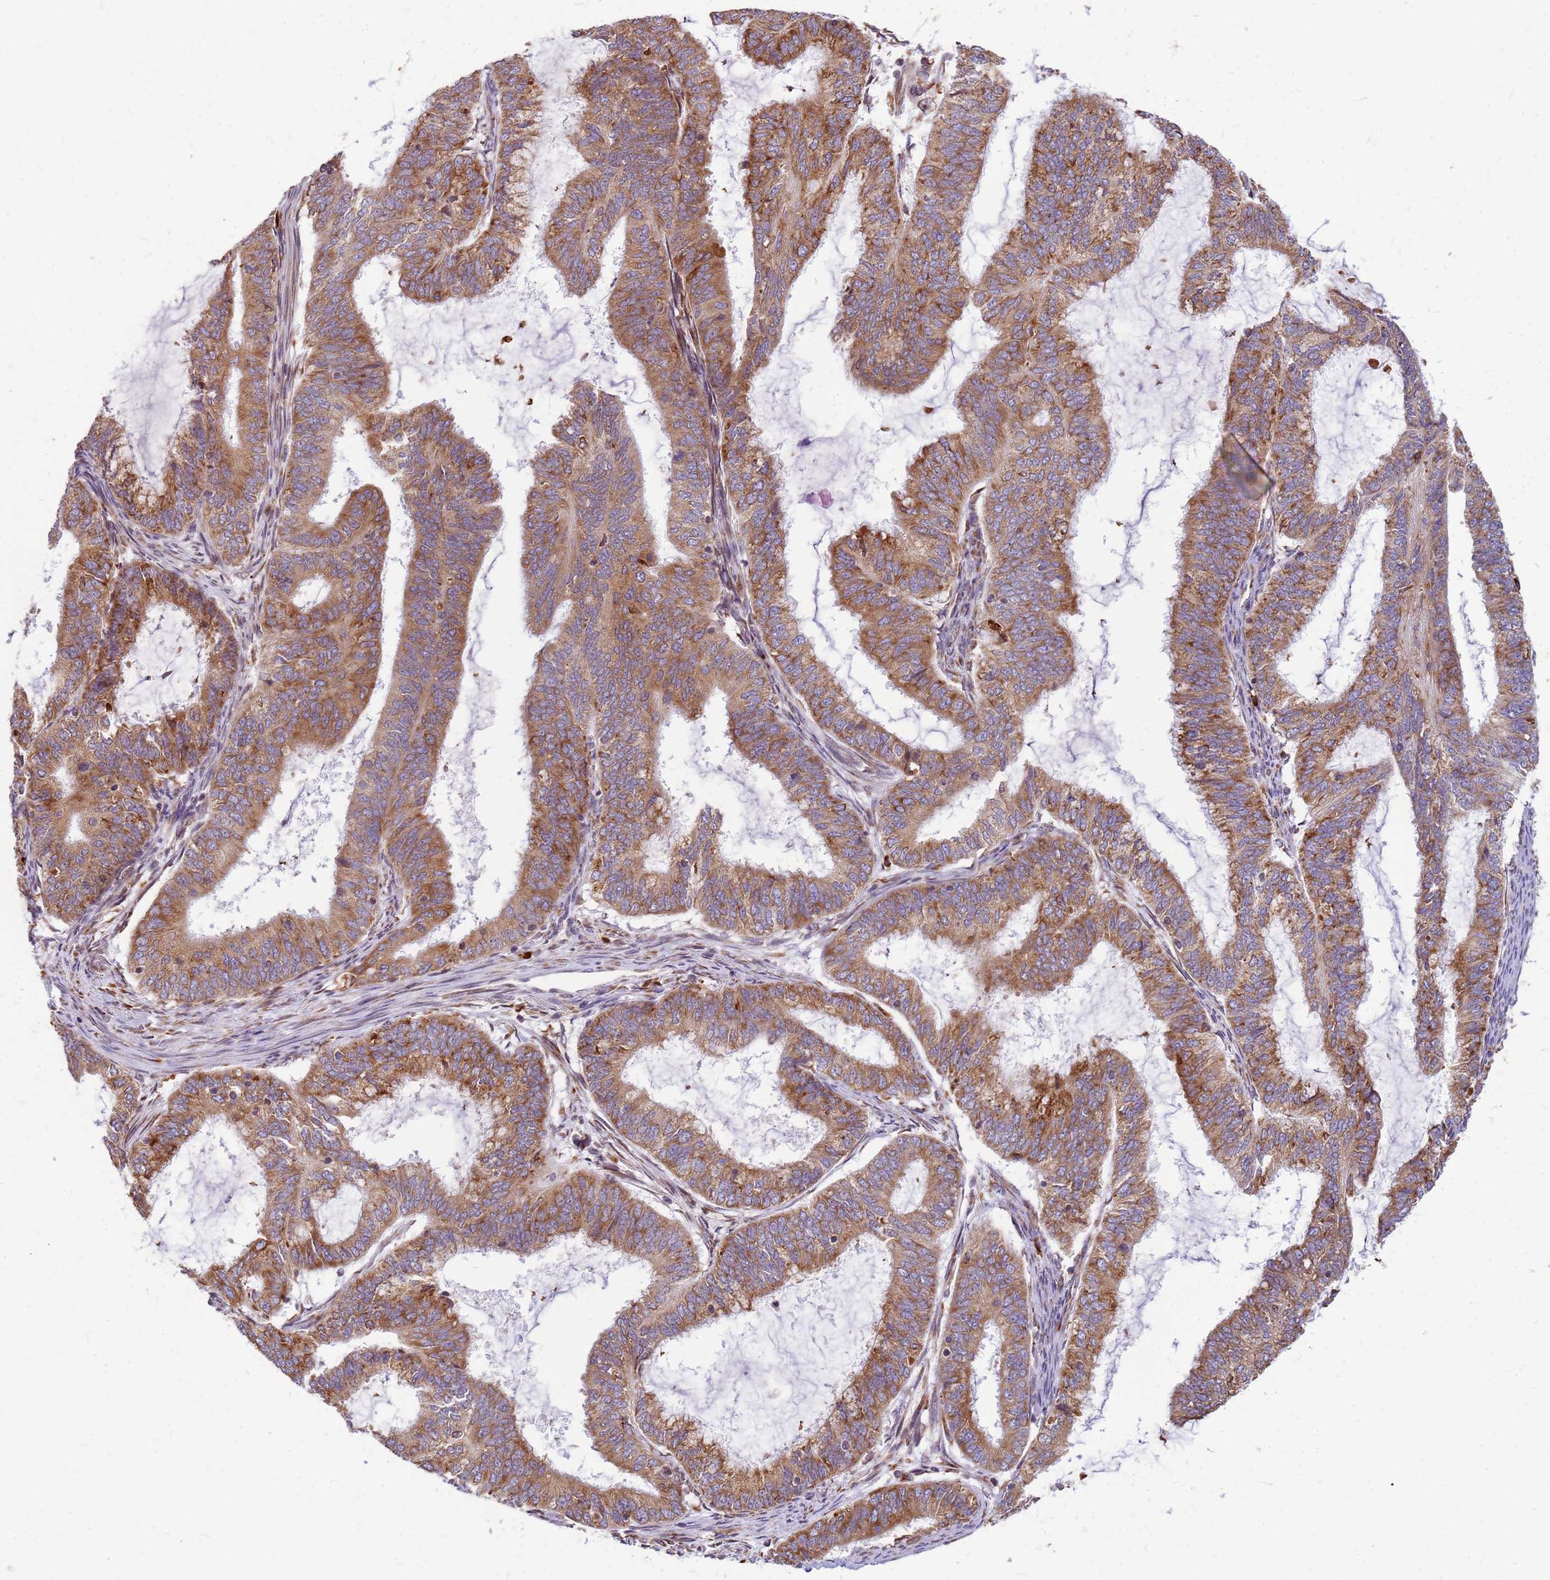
{"staining": {"intensity": "moderate", "quantity": ">75%", "location": "cytoplasmic/membranous"}, "tissue": "endometrial cancer", "cell_type": "Tumor cells", "image_type": "cancer", "snomed": [{"axis": "morphology", "description": "Adenocarcinoma, NOS"}, {"axis": "topography", "description": "Endometrium"}], "caption": "An image showing moderate cytoplasmic/membranous staining in about >75% of tumor cells in endometrial cancer, as visualized by brown immunohistochemical staining.", "gene": "SSR4", "patient": {"sex": "female", "age": 51}}